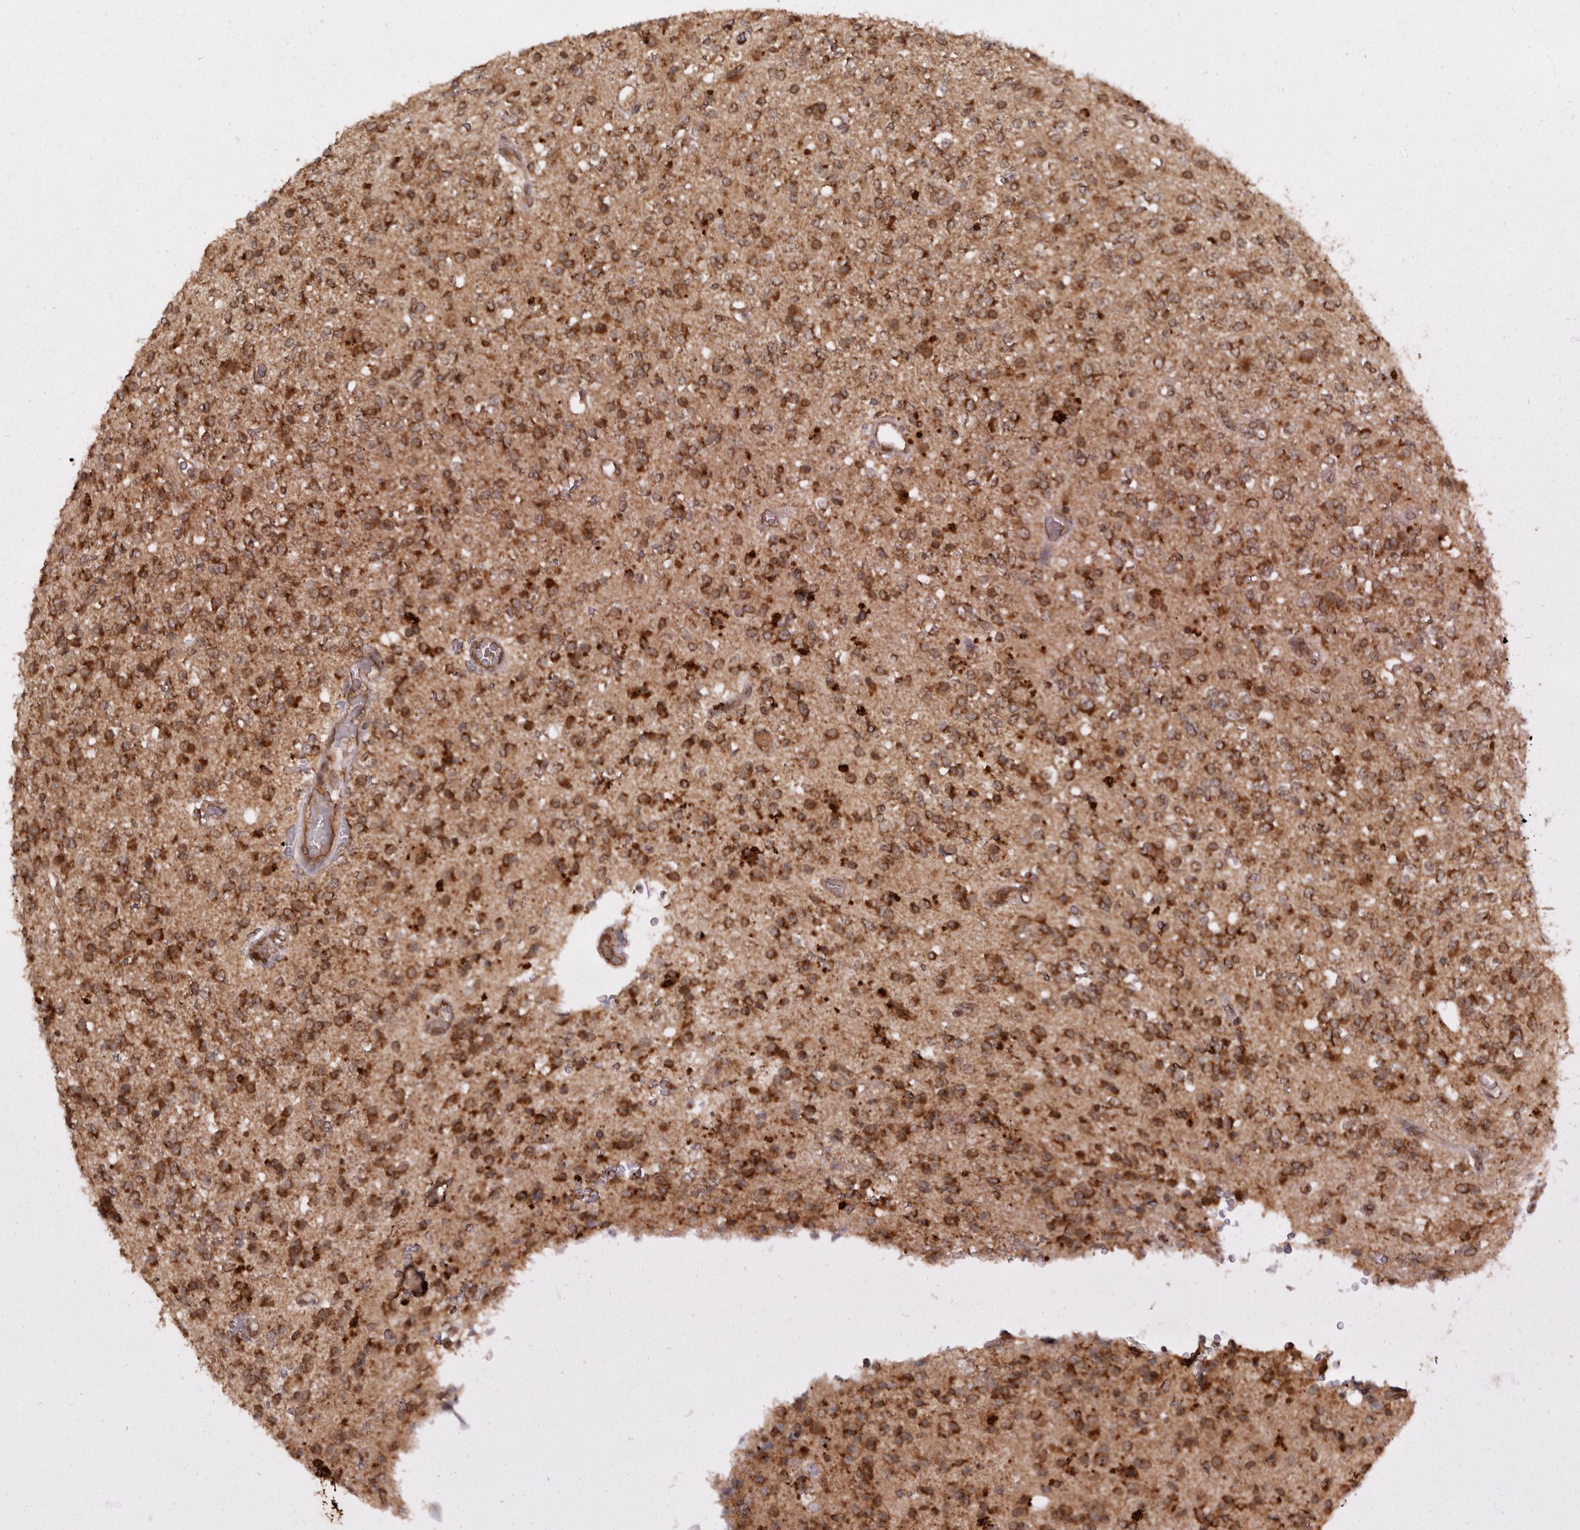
{"staining": {"intensity": "moderate", "quantity": ">75%", "location": "cytoplasmic/membranous"}, "tissue": "glioma", "cell_type": "Tumor cells", "image_type": "cancer", "snomed": [{"axis": "morphology", "description": "Glioma, malignant, High grade"}, {"axis": "topography", "description": "Brain"}], "caption": "IHC image of neoplastic tissue: human malignant glioma (high-grade) stained using immunohistochemistry demonstrates medium levels of moderate protein expression localized specifically in the cytoplasmic/membranous of tumor cells, appearing as a cytoplasmic/membranous brown color.", "gene": "TARS2", "patient": {"sex": "male", "age": 34}}